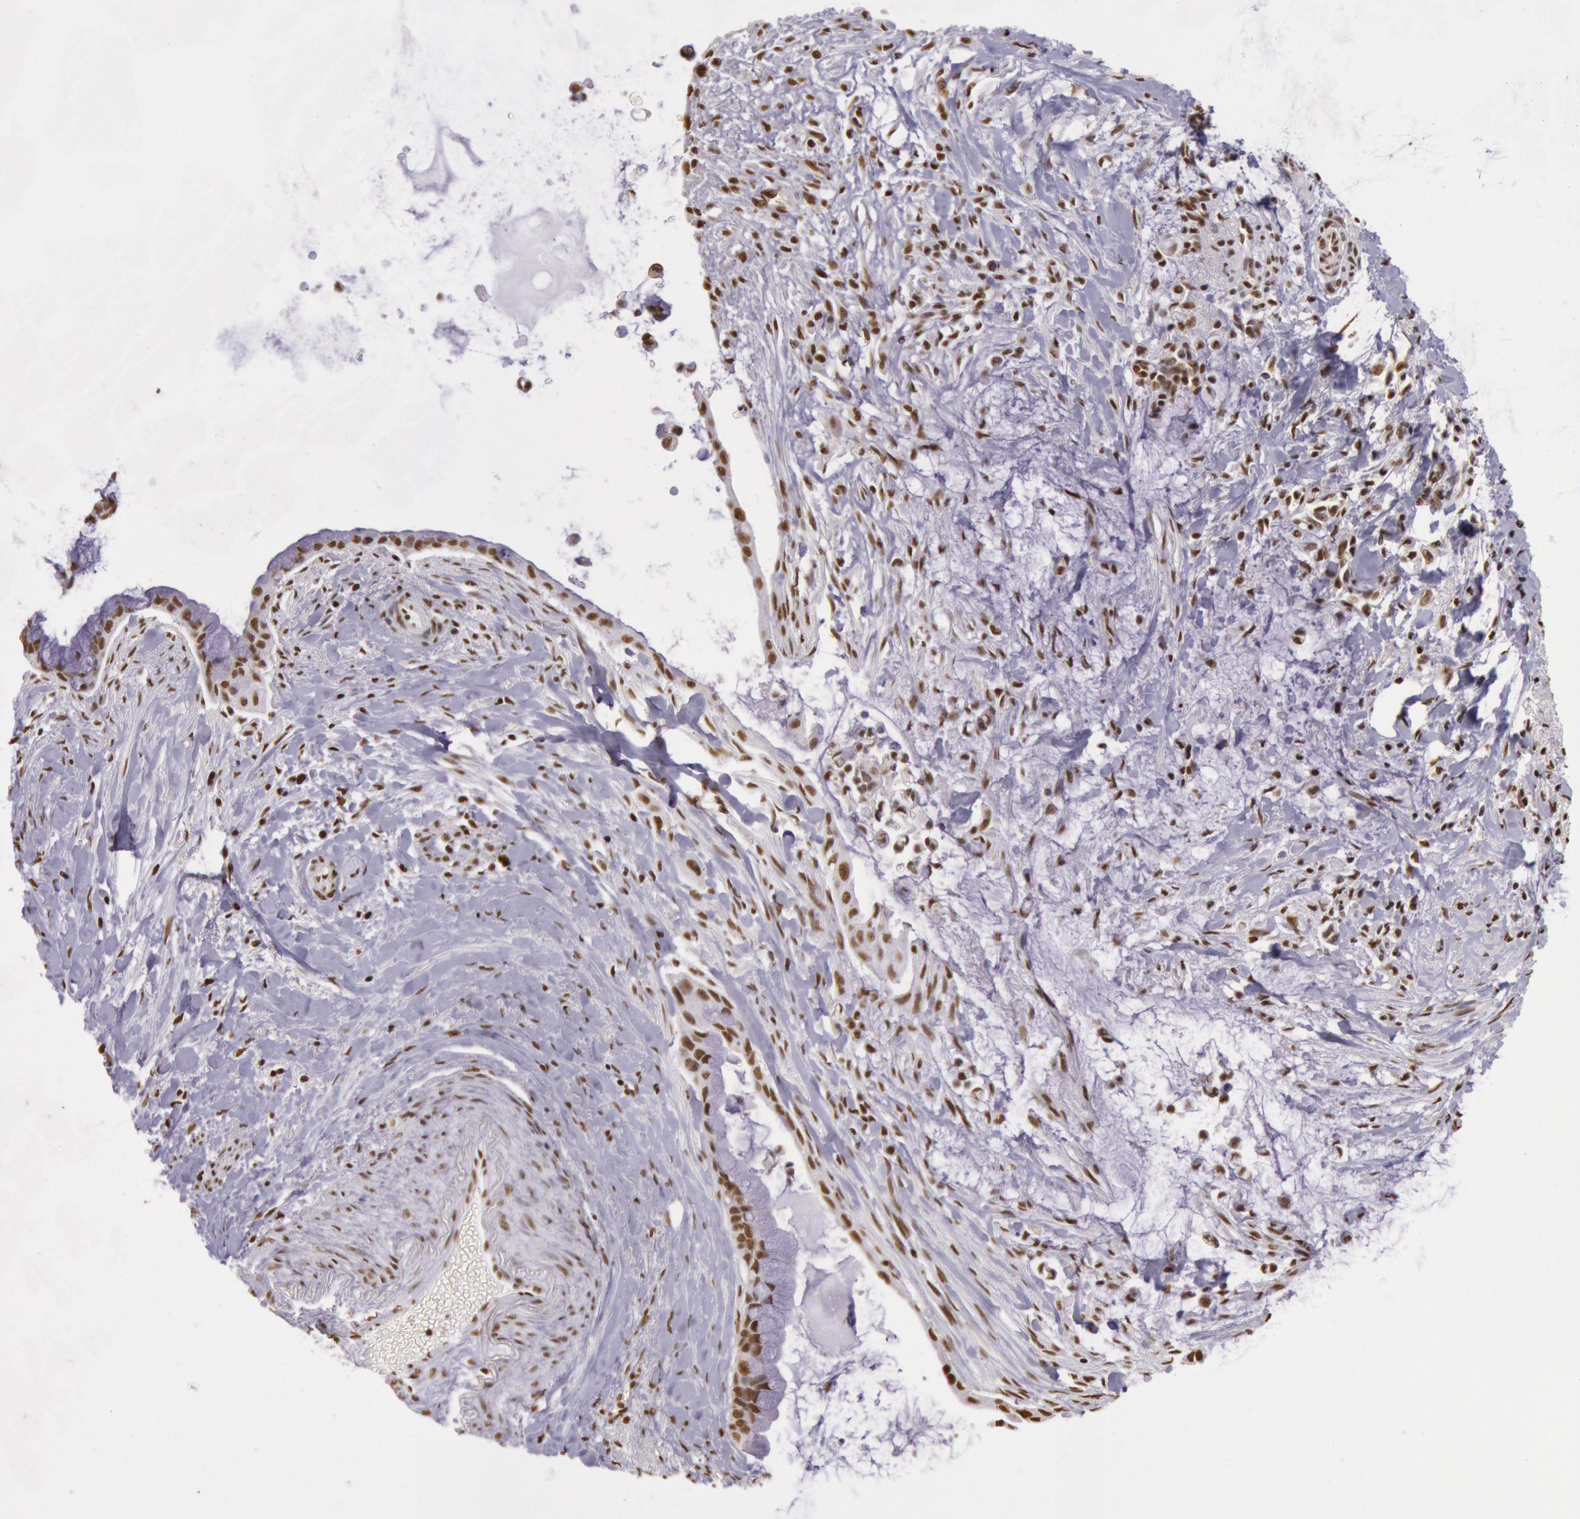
{"staining": {"intensity": "weak", "quantity": ">75%", "location": "nuclear"}, "tissue": "pancreatic cancer", "cell_type": "Tumor cells", "image_type": "cancer", "snomed": [{"axis": "morphology", "description": "Adenocarcinoma, NOS"}, {"axis": "topography", "description": "Pancreas"}], "caption": "Protein staining shows weak nuclear positivity in approximately >75% of tumor cells in adenocarcinoma (pancreatic). The protein is shown in brown color, while the nuclei are stained blue.", "gene": "HNRNPH2", "patient": {"sex": "male", "age": 59}}